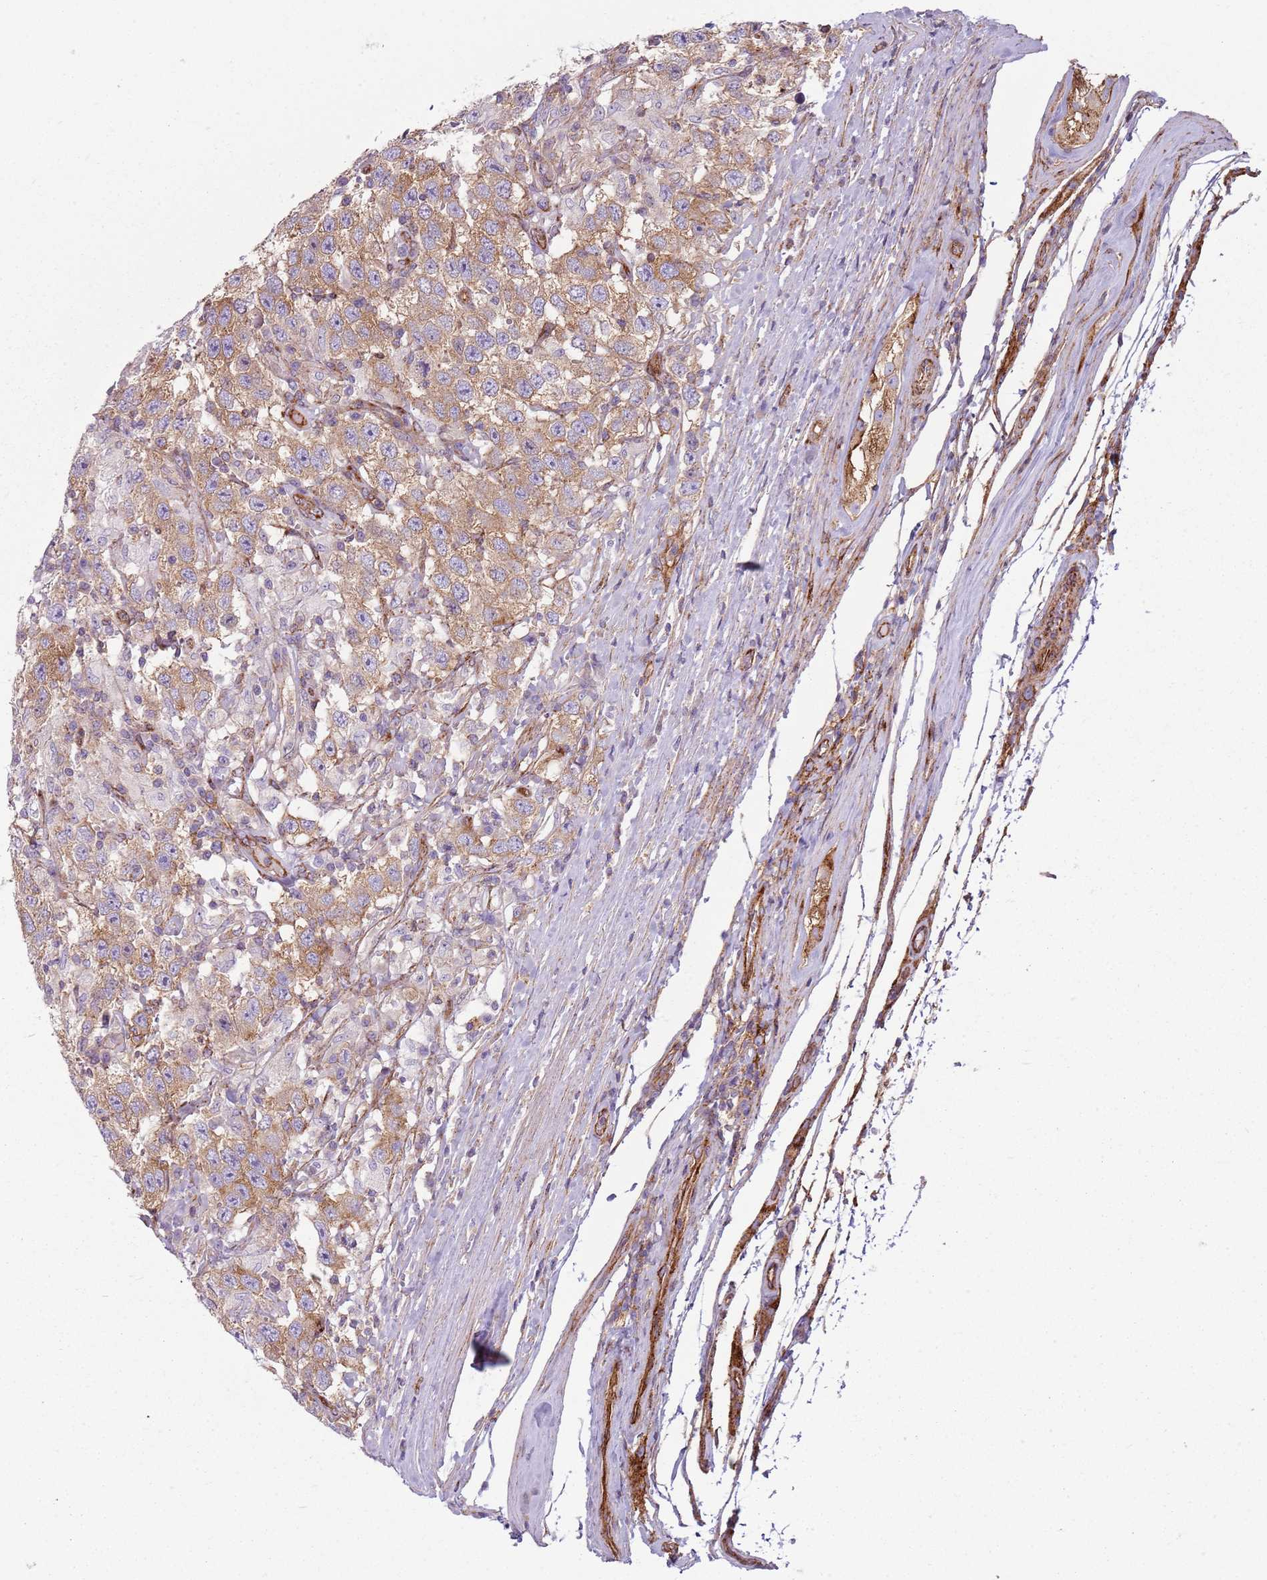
{"staining": {"intensity": "moderate", "quantity": ">75%", "location": "cytoplasmic/membranous"}, "tissue": "testis cancer", "cell_type": "Tumor cells", "image_type": "cancer", "snomed": [{"axis": "morphology", "description": "Seminoma, NOS"}, {"axis": "topography", "description": "Testis"}], "caption": "A micrograph of human testis cancer stained for a protein exhibits moderate cytoplasmic/membranous brown staining in tumor cells.", "gene": "SNX1", "patient": {"sex": "male", "age": 41}}